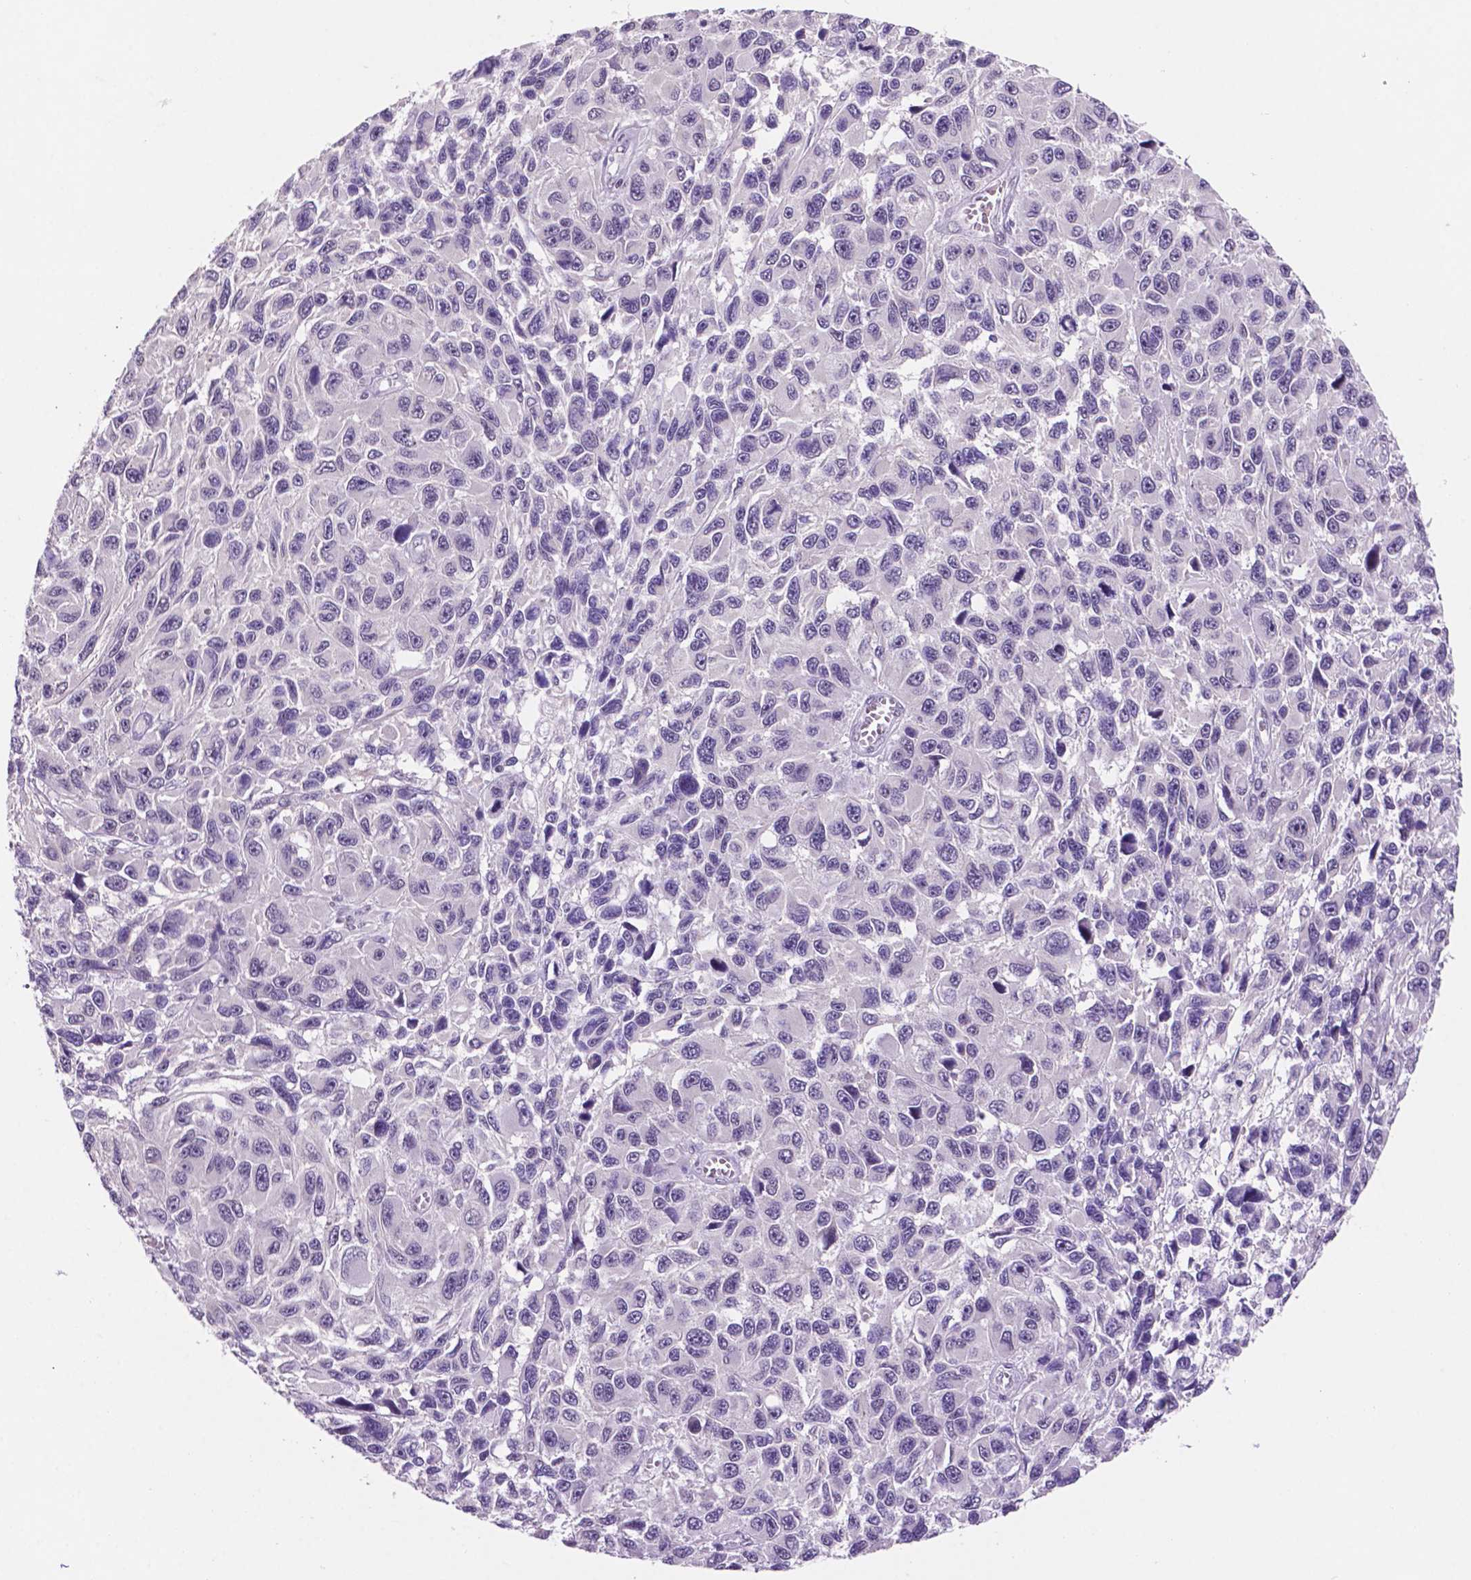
{"staining": {"intensity": "negative", "quantity": "none", "location": "none"}, "tissue": "melanoma", "cell_type": "Tumor cells", "image_type": "cancer", "snomed": [{"axis": "morphology", "description": "Malignant melanoma, NOS"}, {"axis": "topography", "description": "Skin"}], "caption": "Immunohistochemistry (IHC) histopathology image of neoplastic tissue: melanoma stained with DAB (3,3'-diaminobenzidine) exhibits no significant protein staining in tumor cells.", "gene": "NCOR1", "patient": {"sex": "male", "age": 53}}